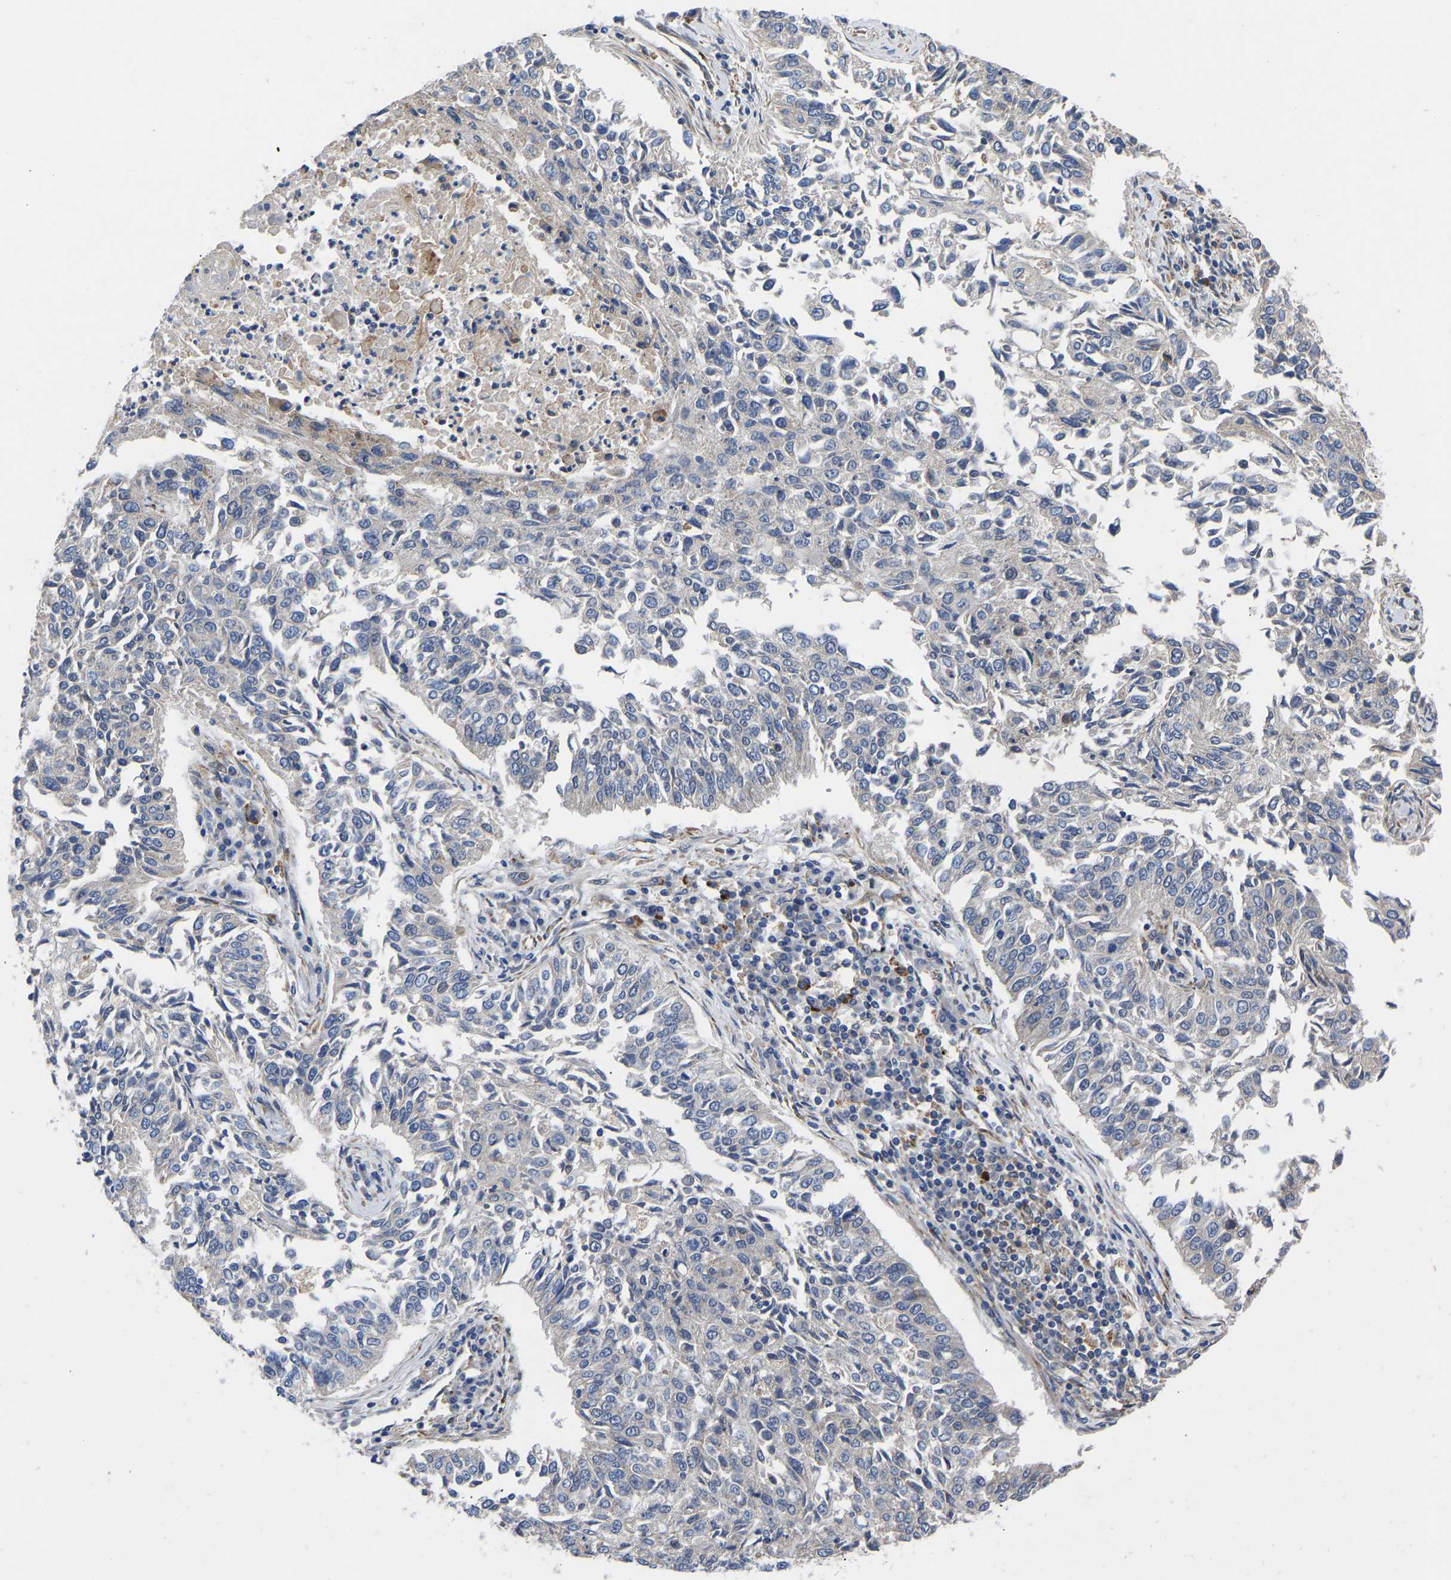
{"staining": {"intensity": "negative", "quantity": "none", "location": "none"}, "tissue": "lung cancer", "cell_type": "Tumor cells", "image_type": "cancer", "snomed": [{"axis": "morphology", "description": "Normal tissue, NOS"}, {"axis": "morphology", "description": "Squamous cell carcinoma, NOS"}, {"axis": "topography", "description": "Cartilage tissue"}, {"axis": "topography", "description": "Bronchus"}, {"axis": "topography", "description": "Lung"}], "caption": "This is an IHC histopathology image of human lung cancer. There is no staining in tumor cells.", "gene": "TMEM38B", "patient": {"sex": "female", "age": 49}}